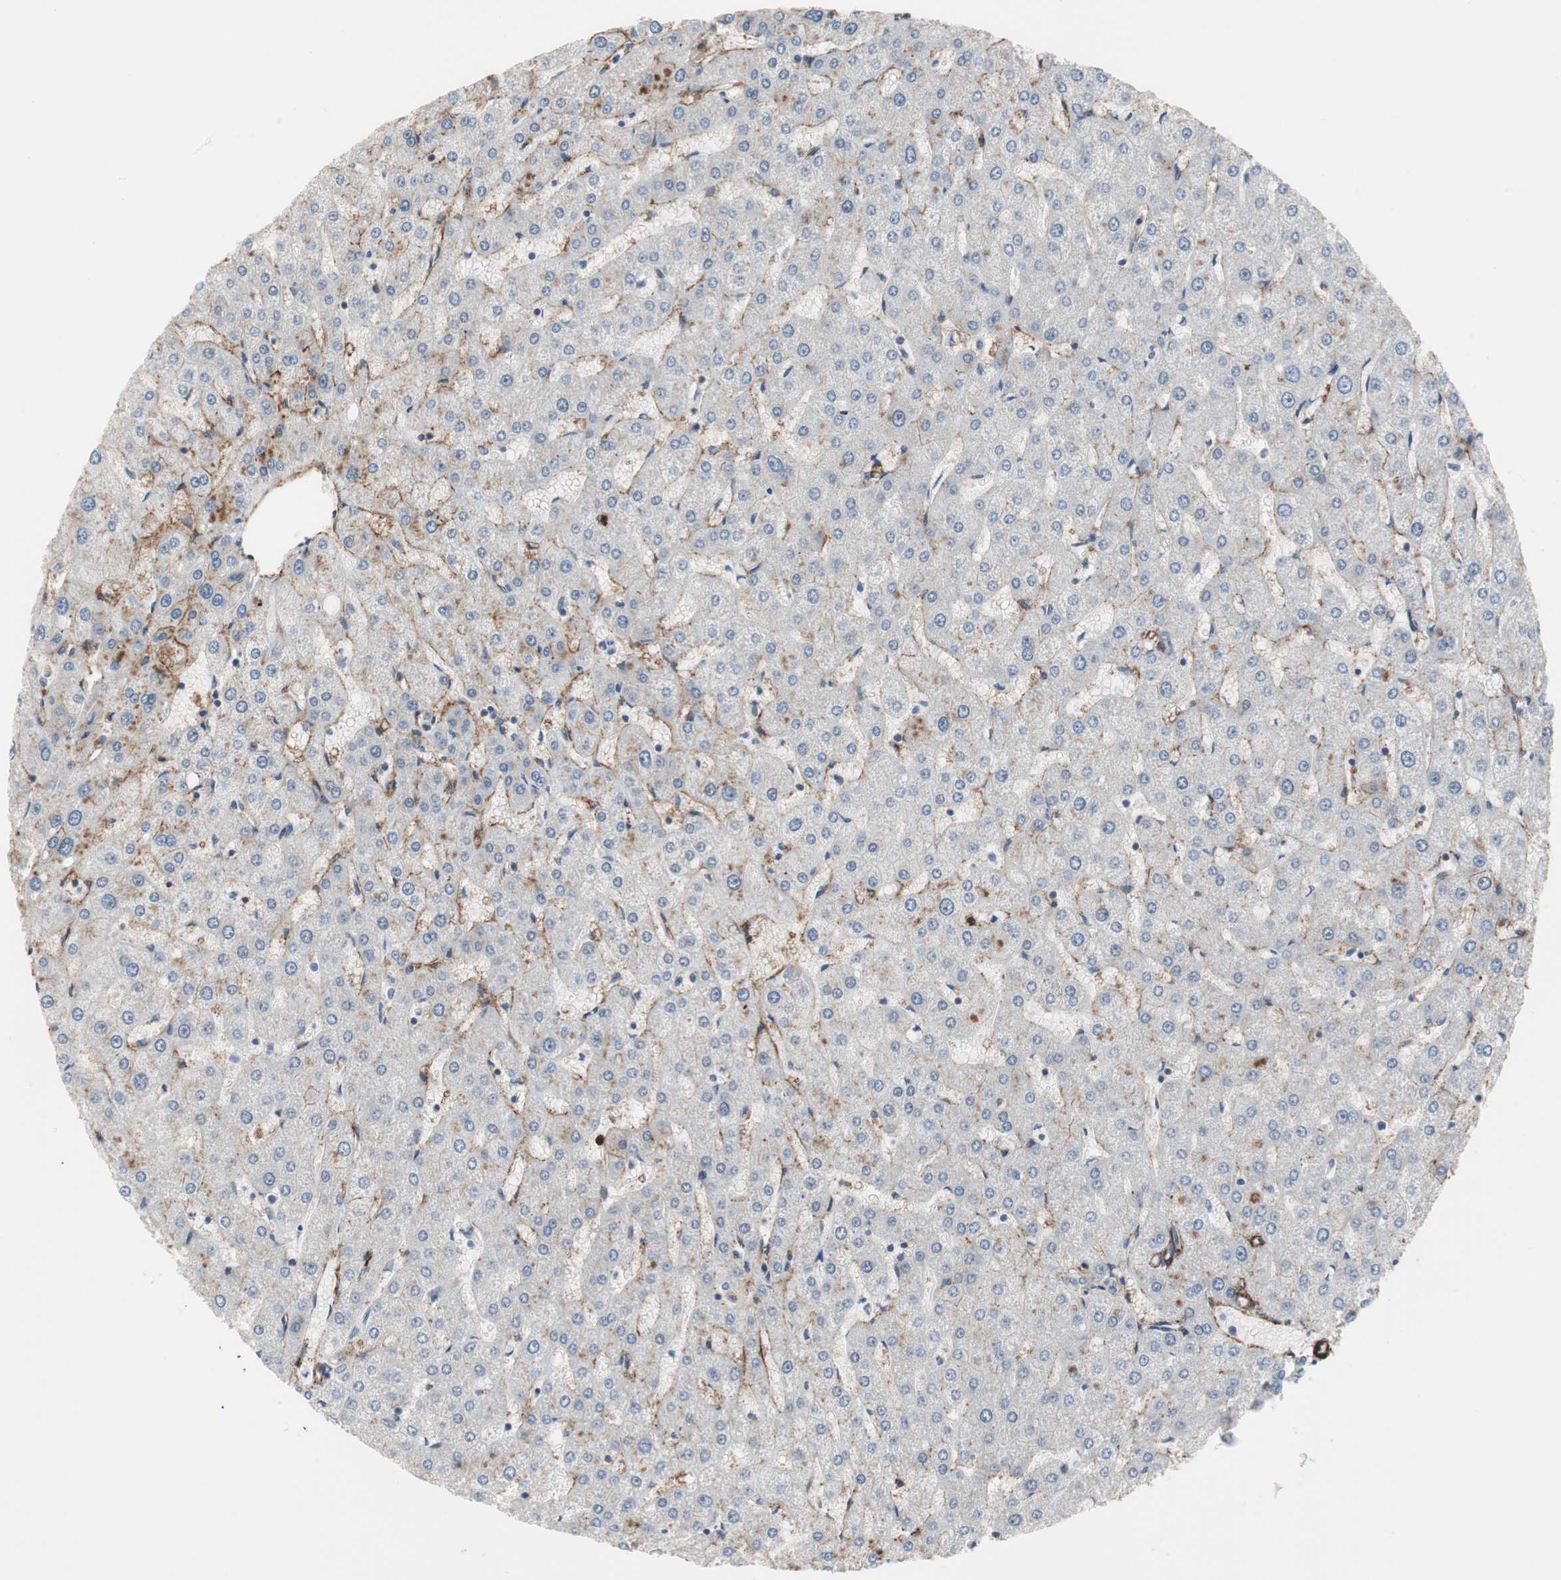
{"staining": {"intensity": "negative", "quantity": "none", "location": "none"}, "tissue": "liver", "cell_type": "Cholangiocytes", "image_type": "normal", "snomed": [{"axis": "morphology", "description": "Normal tissue, NOS"}, {"axis": "topography", "description": "Liver"}], "caption": "High power microscopy micrograph of an immunohistochemistry histopathology image of unremarkable liver, revealing no significant positivity in cholangiocytes.", "gene": "GRHL1", "patient": {"sex": "male", "age": 67}}